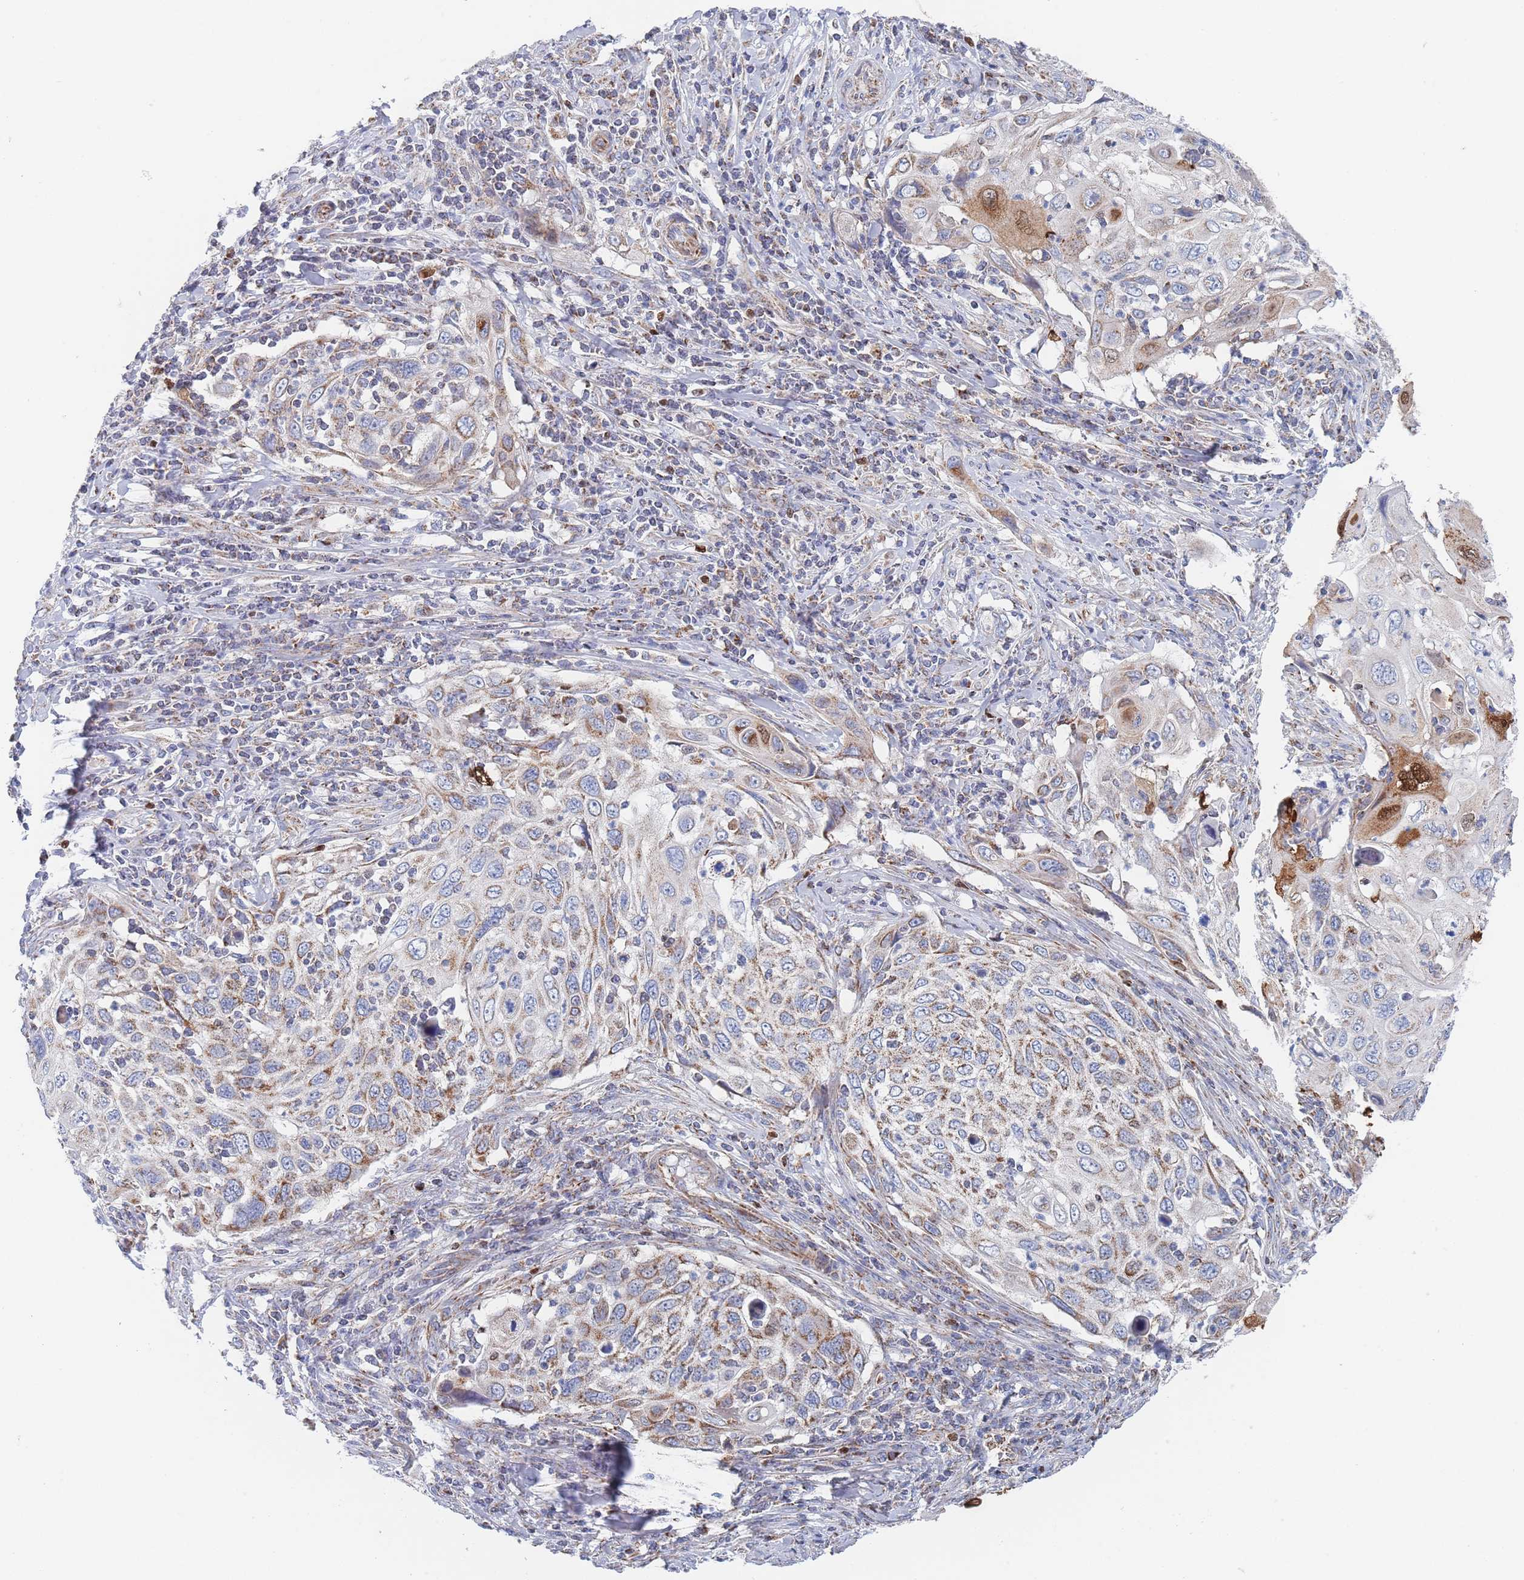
{"staining": {"intensity": "moderate", "quantity": "25%-75%", "location": "cytoplasmic/membranous"}, "tissue": "cervical cancer", "cell_type": "Tumor cells", "image_type": "cancer", "snomed": [{"axis": "morphology", "description": "Squamous cell carcinoma, NOS"}, {"axis": "topography", "description": "Cervix"}], "caption": "The histopathology image demonstrates immunohistochemical staining of cervical cancer (squamous cell carcinoma). There is moderate cytoplasmic/membranous staining is identified in approximately 25%-75% of tumor cells.", "gene": "IKZF4", "patient": {"sex": "female", "age": 70}}